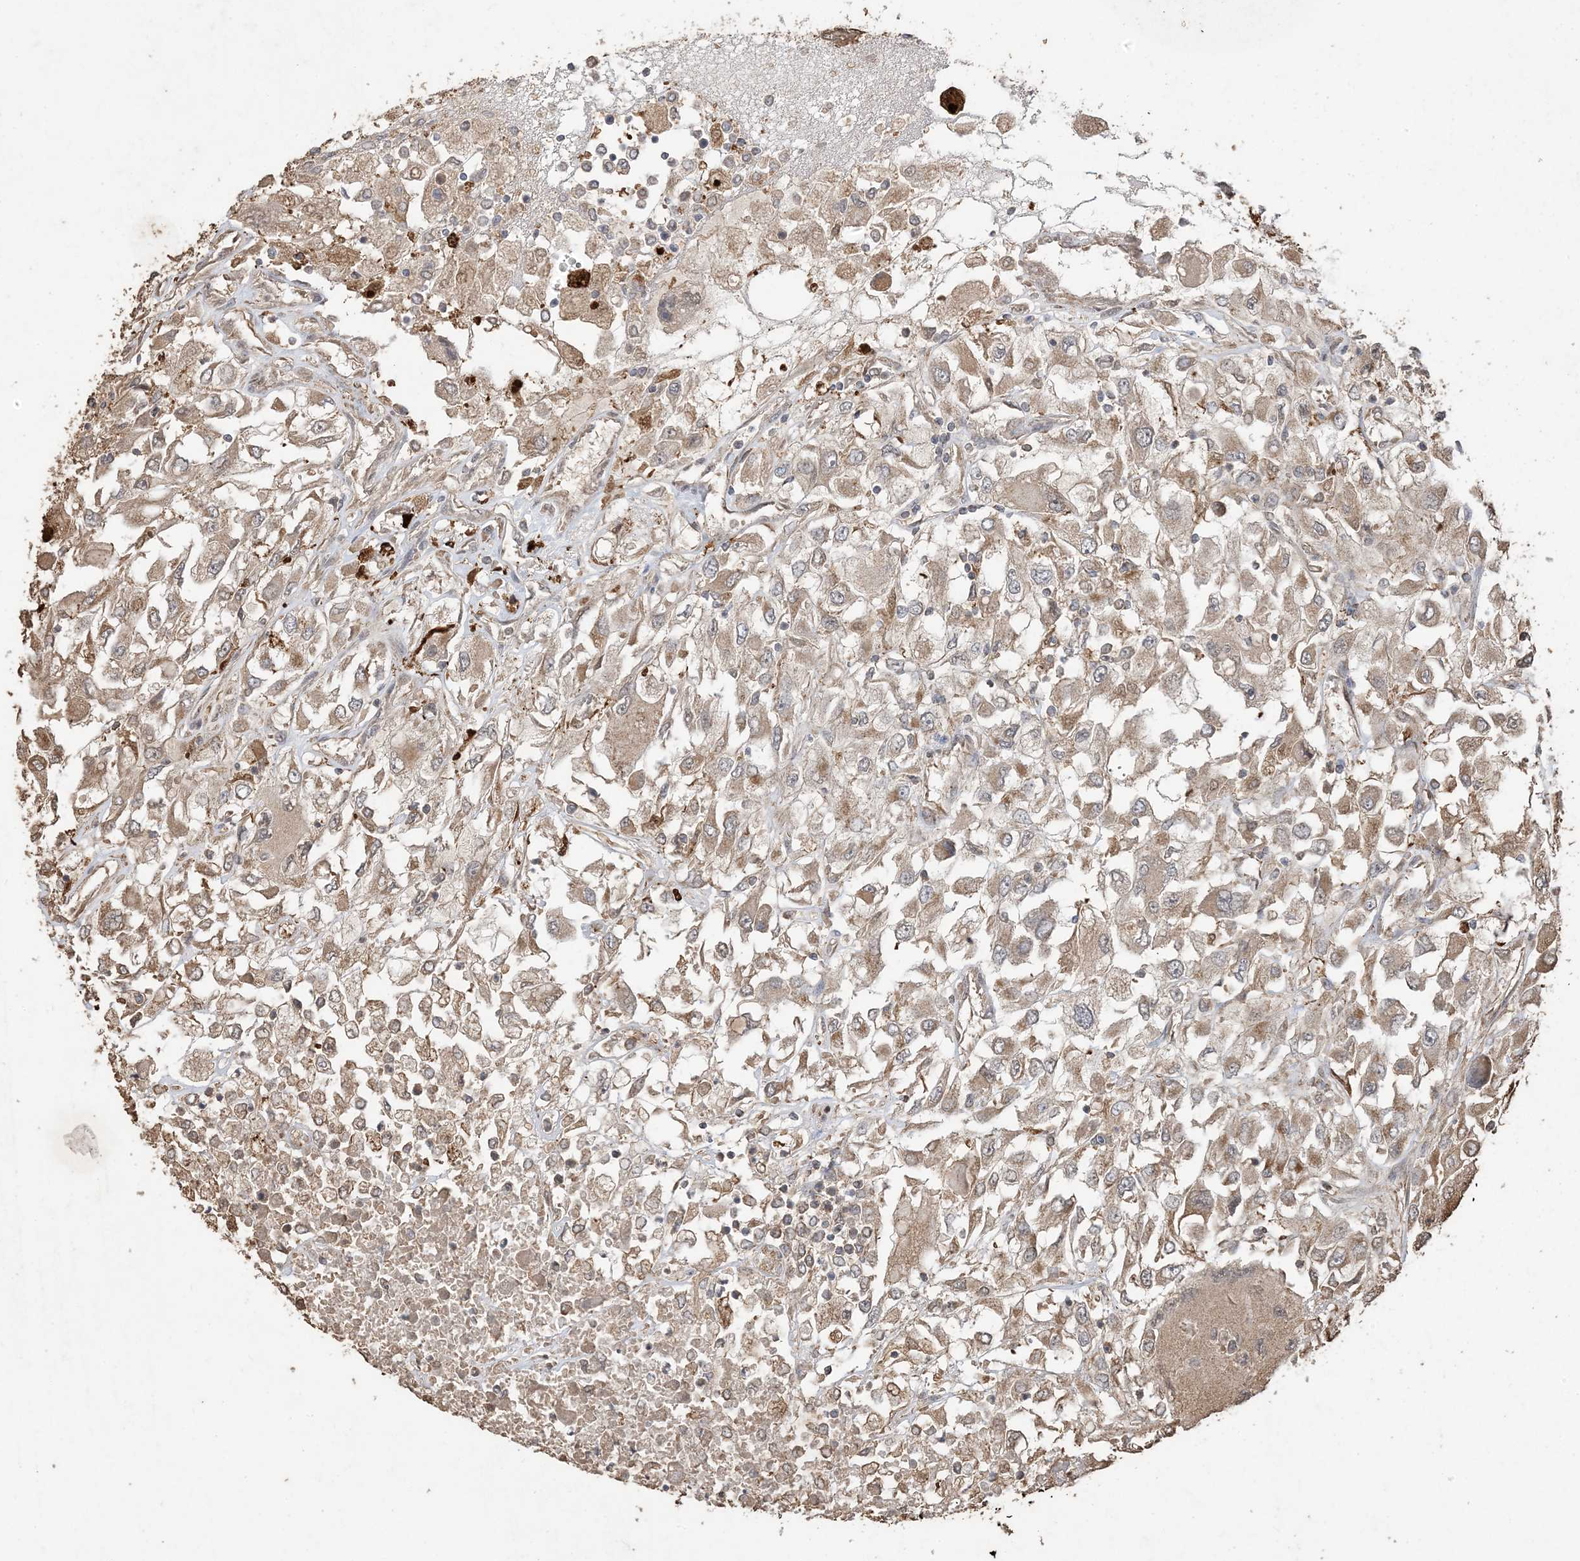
{"staining": {"intensity": "moderate", "quantity": ">75%", "location": "cytoplasmic/membranous"}, "tissue": "renal cancer", "cell_type": "Tumor cells", "image_type": "cancer", "snomed": [{"axis": "morphology", "description": "Adenocarcinoma, NOS"}, {"axis": "topography", "description": "Kidney"}], "caption": "Adenocarcinoma (renal) tissue demonstrates moderate cytoplasmic/membranous staining in approximately >75% of tumor cells, visualized by immunohistochemistry.", "gene": "HPS4", "patient": {"sex": "female", "age": 52}}